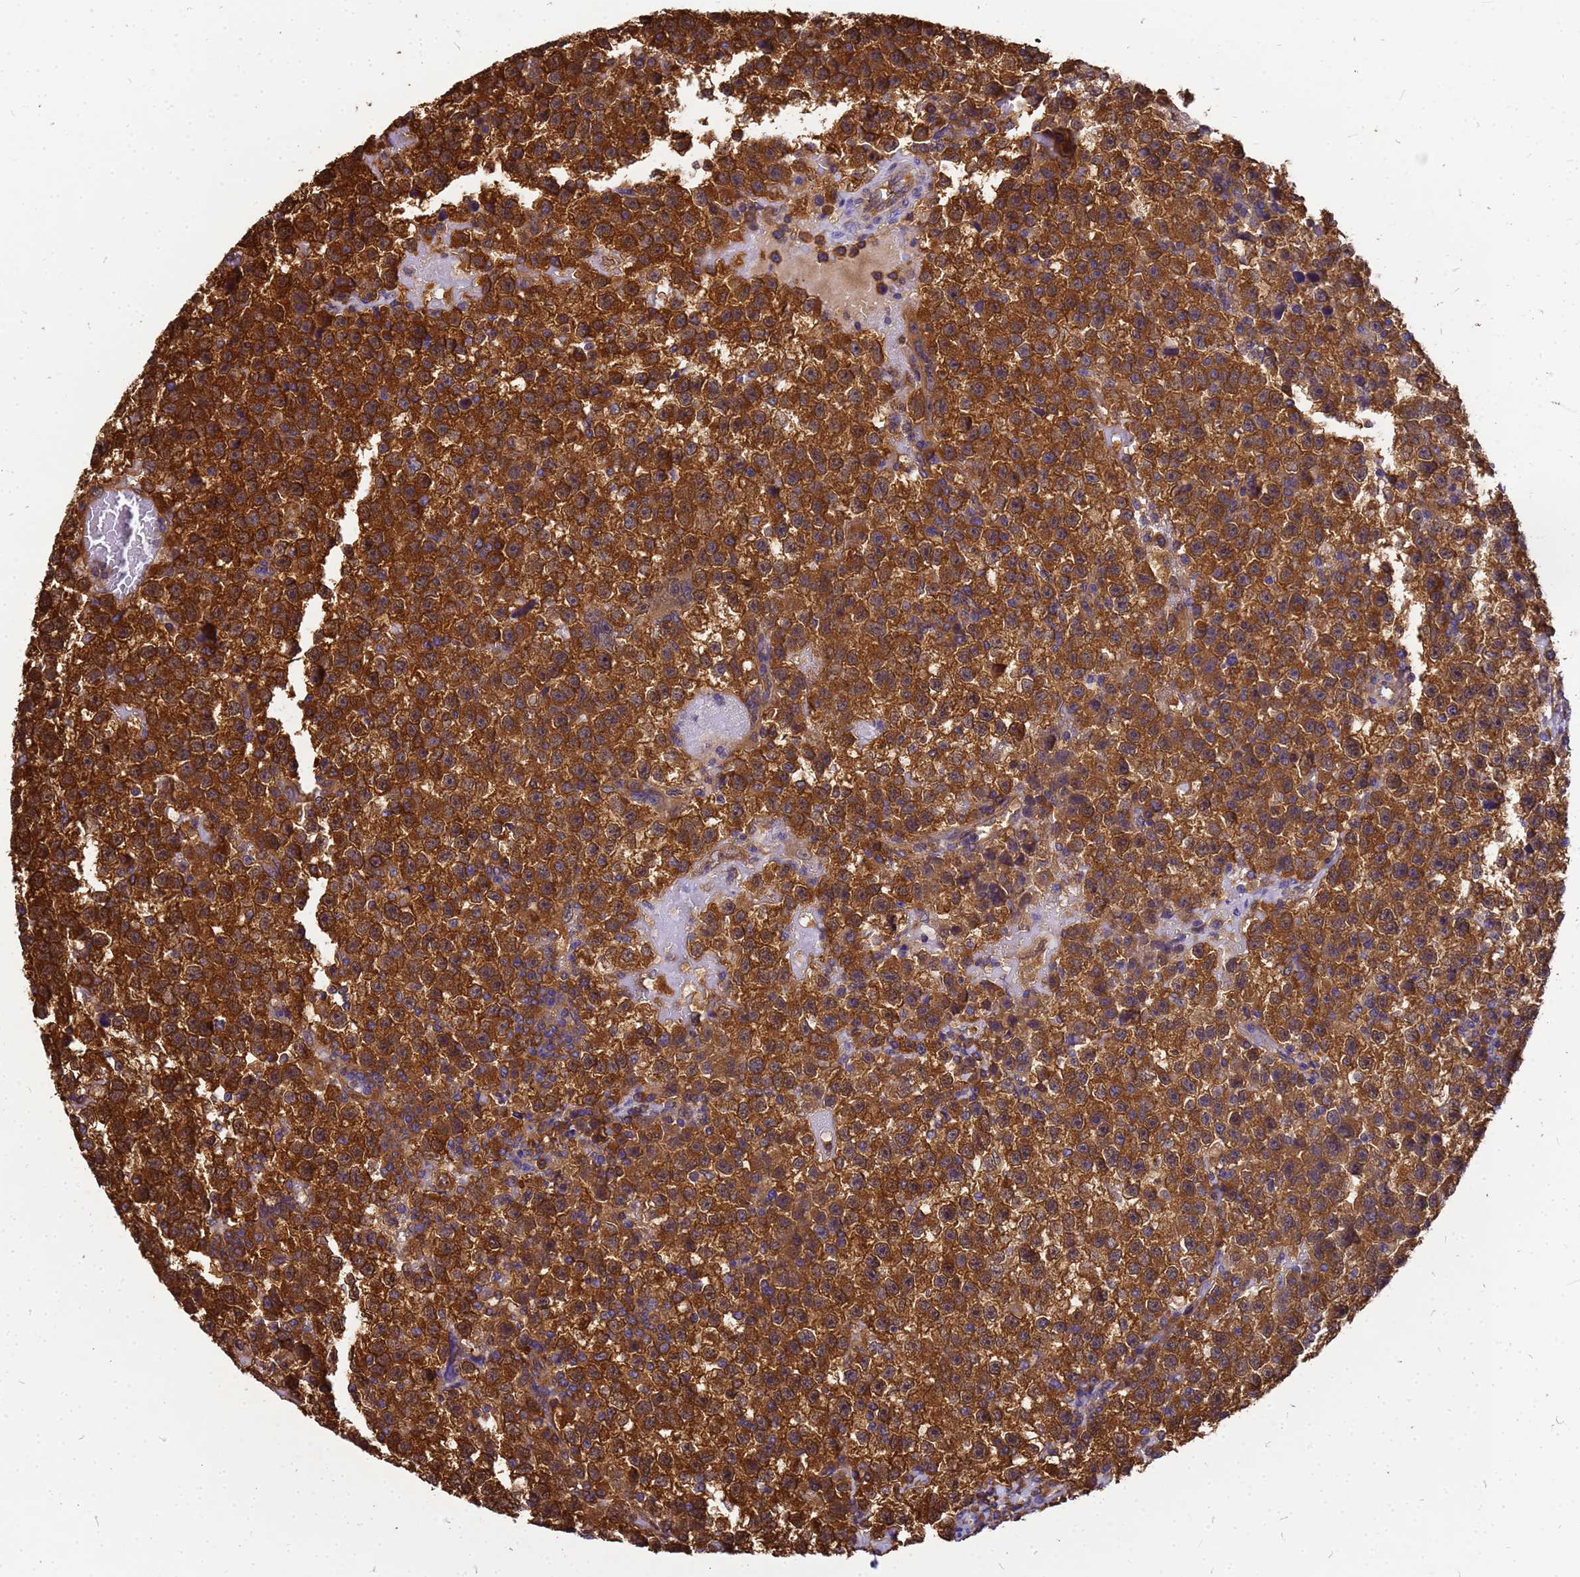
{"staining": {"intensity": "strong", "quantity": ">75%", "location": "cytoplasmic/membranous"}, "tissue": "testis cancer", "cell_type": "Tumor cells", "image_type": "cancer", "snomed": [{"axis": "morphology", "description": "Seminoma, NOS"}, {"axis": "topography", "description": "Testis"}], "caption": "IHC photomicrograph of neoplastic tissue: human testis seminoma stained using IHC displays high levels of strong protein expression localized specifically in the cytoplasmic/membranous of tumor cells, appearing as a cytoplasmic/membranous brown color.", "gene": "GID4", "patient": {"sex": "male", "age": 22}}